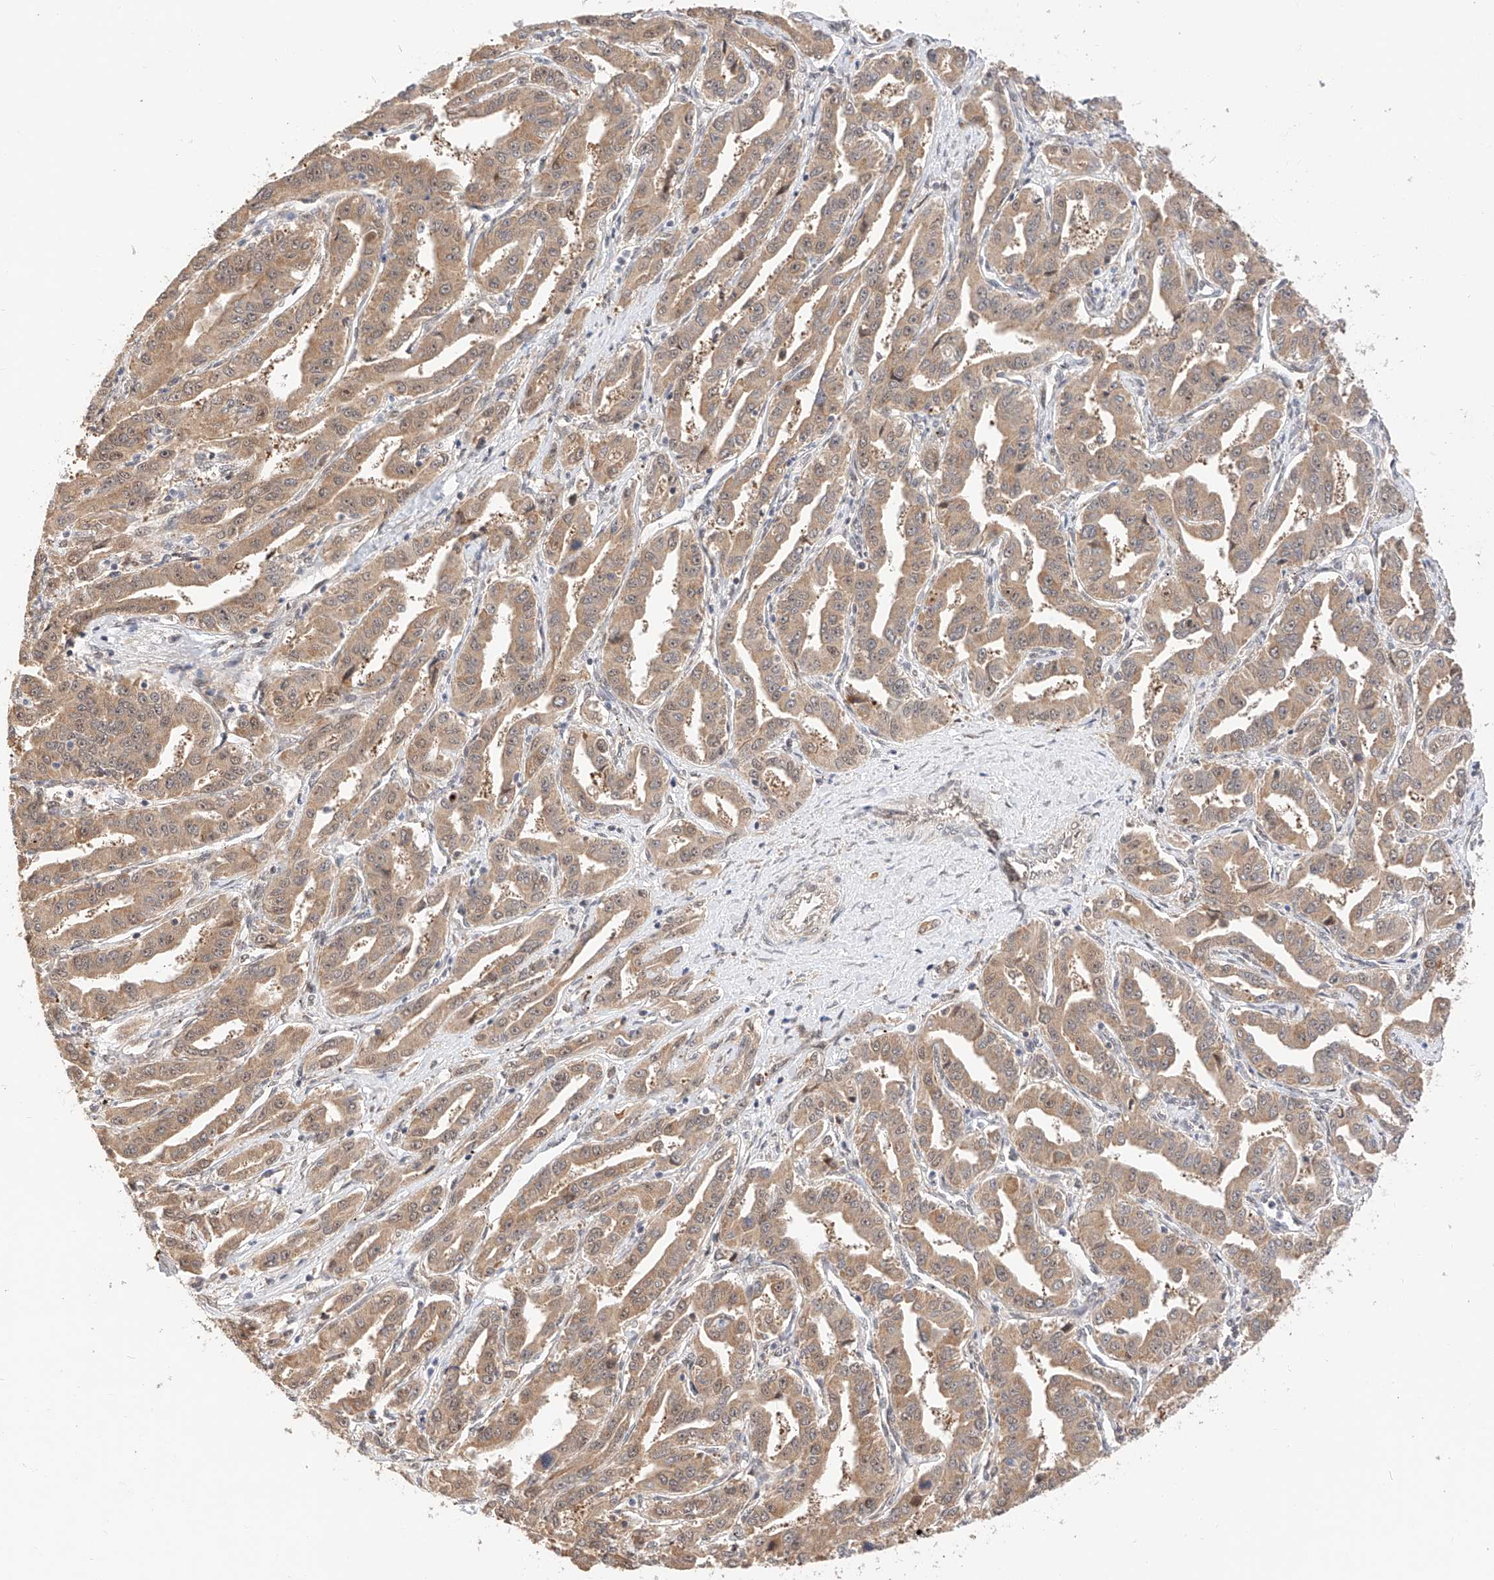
{"staining": {"intensity": "weak", "quantity": ">75%", "location": "cytoplasmic/membranous"}, "tissue": "liver cancer", "cell_type": "Tumor cells", "image_type": "cancer", "snomed": [{"axis": "morphology", "description": "Cholangiocarcinoma"}, {"axis": "topography", "description": "Liver"}], "caption": "Protein expression analysis of cholangiocarcinoma (liver) displays weak cytoplasmic/membranous staining in about >75% of tumor cells.", "gene": "EIF4H", "patient": {"sex": "male", "age": 59}}